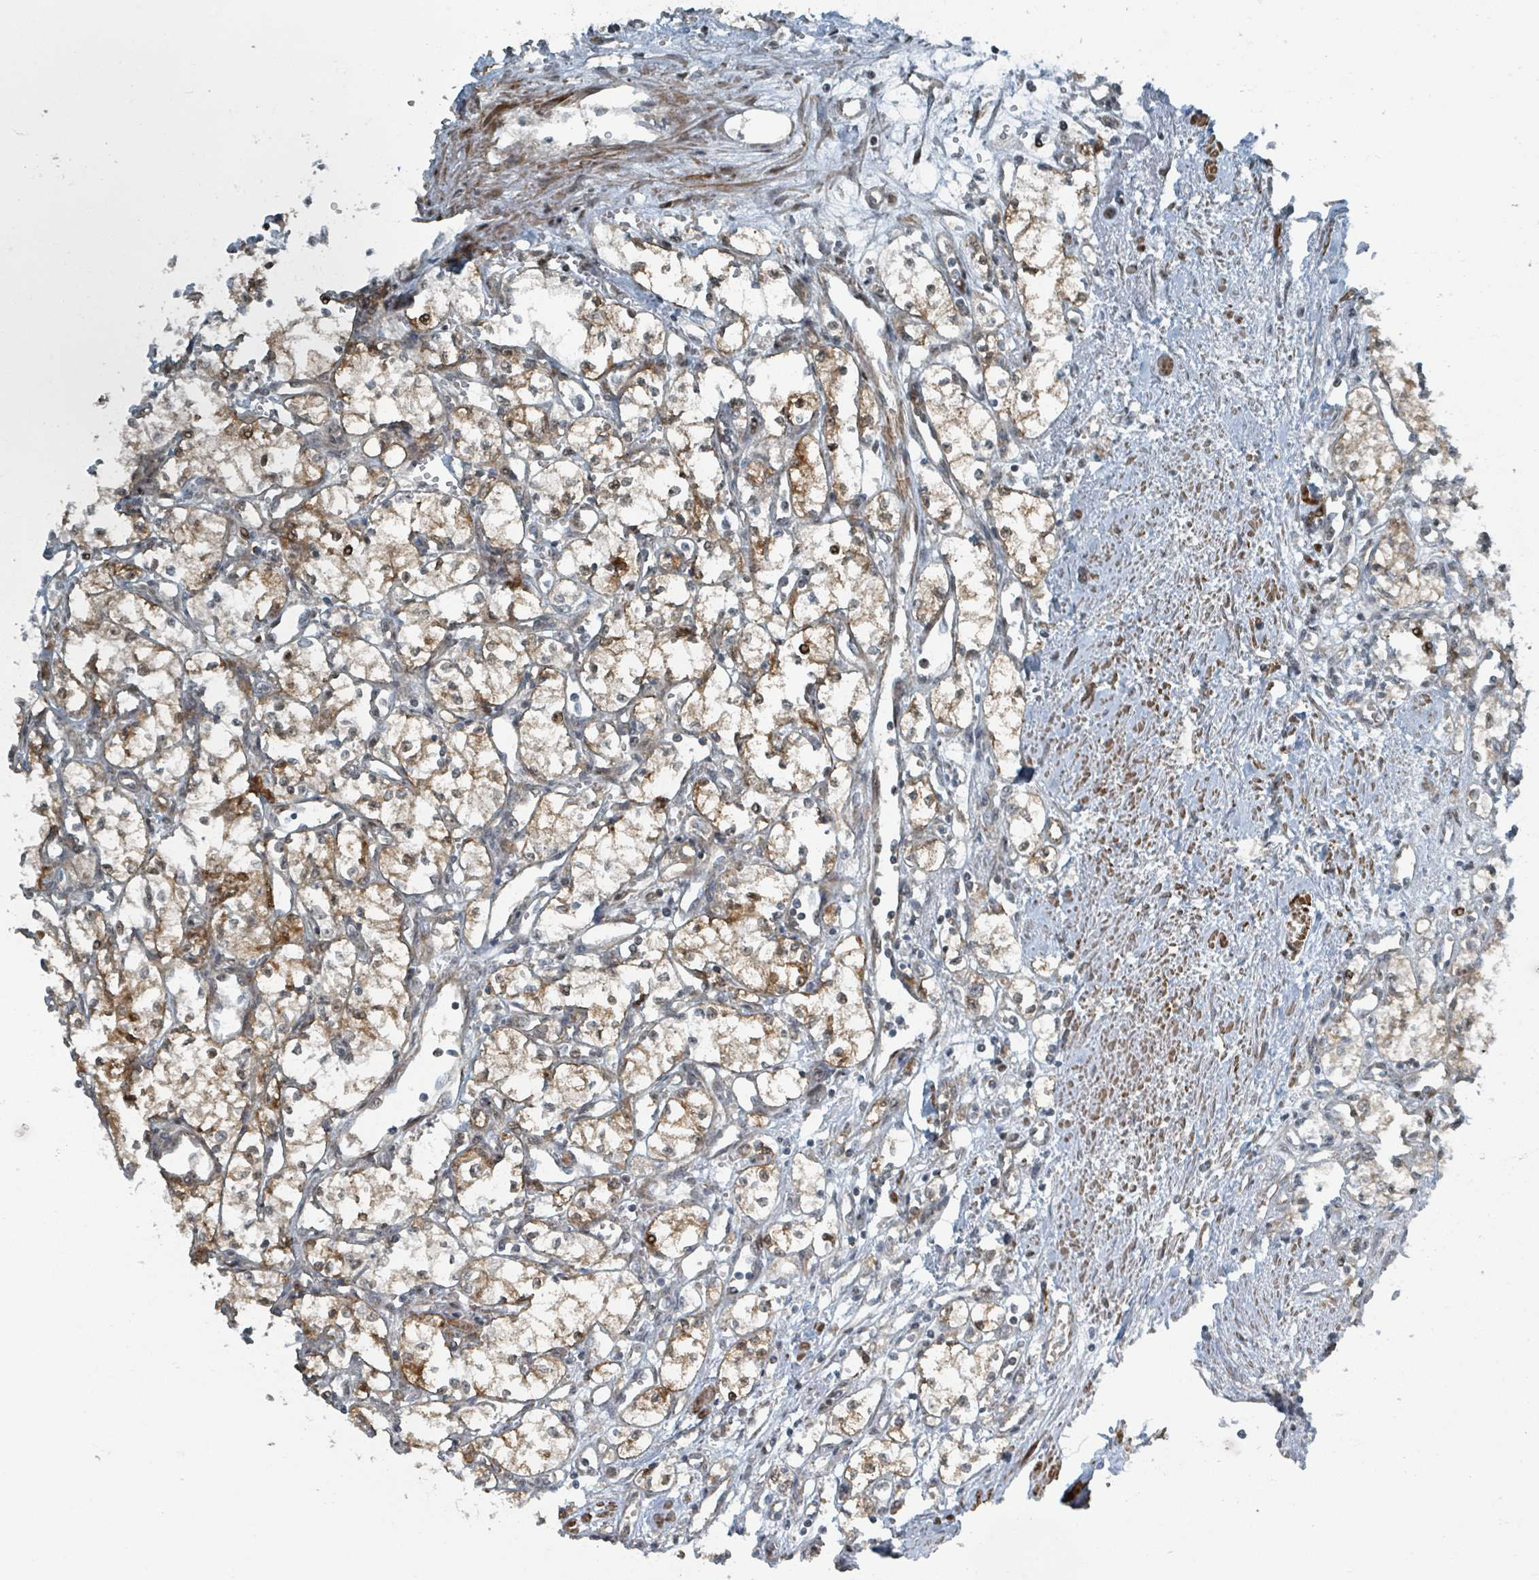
{"staining": {"intensity": "moderate", "quantity": ">75%", "location": "cytoplasmic/membranous,nuclear"}, "tissue": "renal cancer", "cell_type": "Tumor cells", "image_type": "cancer", "snomed": [{"axis": "morphology", "description": "Adenocarcinoma, NOS"}, {"axis": "topography", "description": "Kidney"}], "caption": "Protein expression analysis of human renal cancer reveals moderate cytoplasmic/membranous and nuclear staining in about >75% of tumor cells. The protein is stained brown, and the nuclei are stained in blue (DAB IHC with brightfield microscopy, high magnification).", "gene": "RHPN2", "patient": {"sex": "male", "age": 59}}